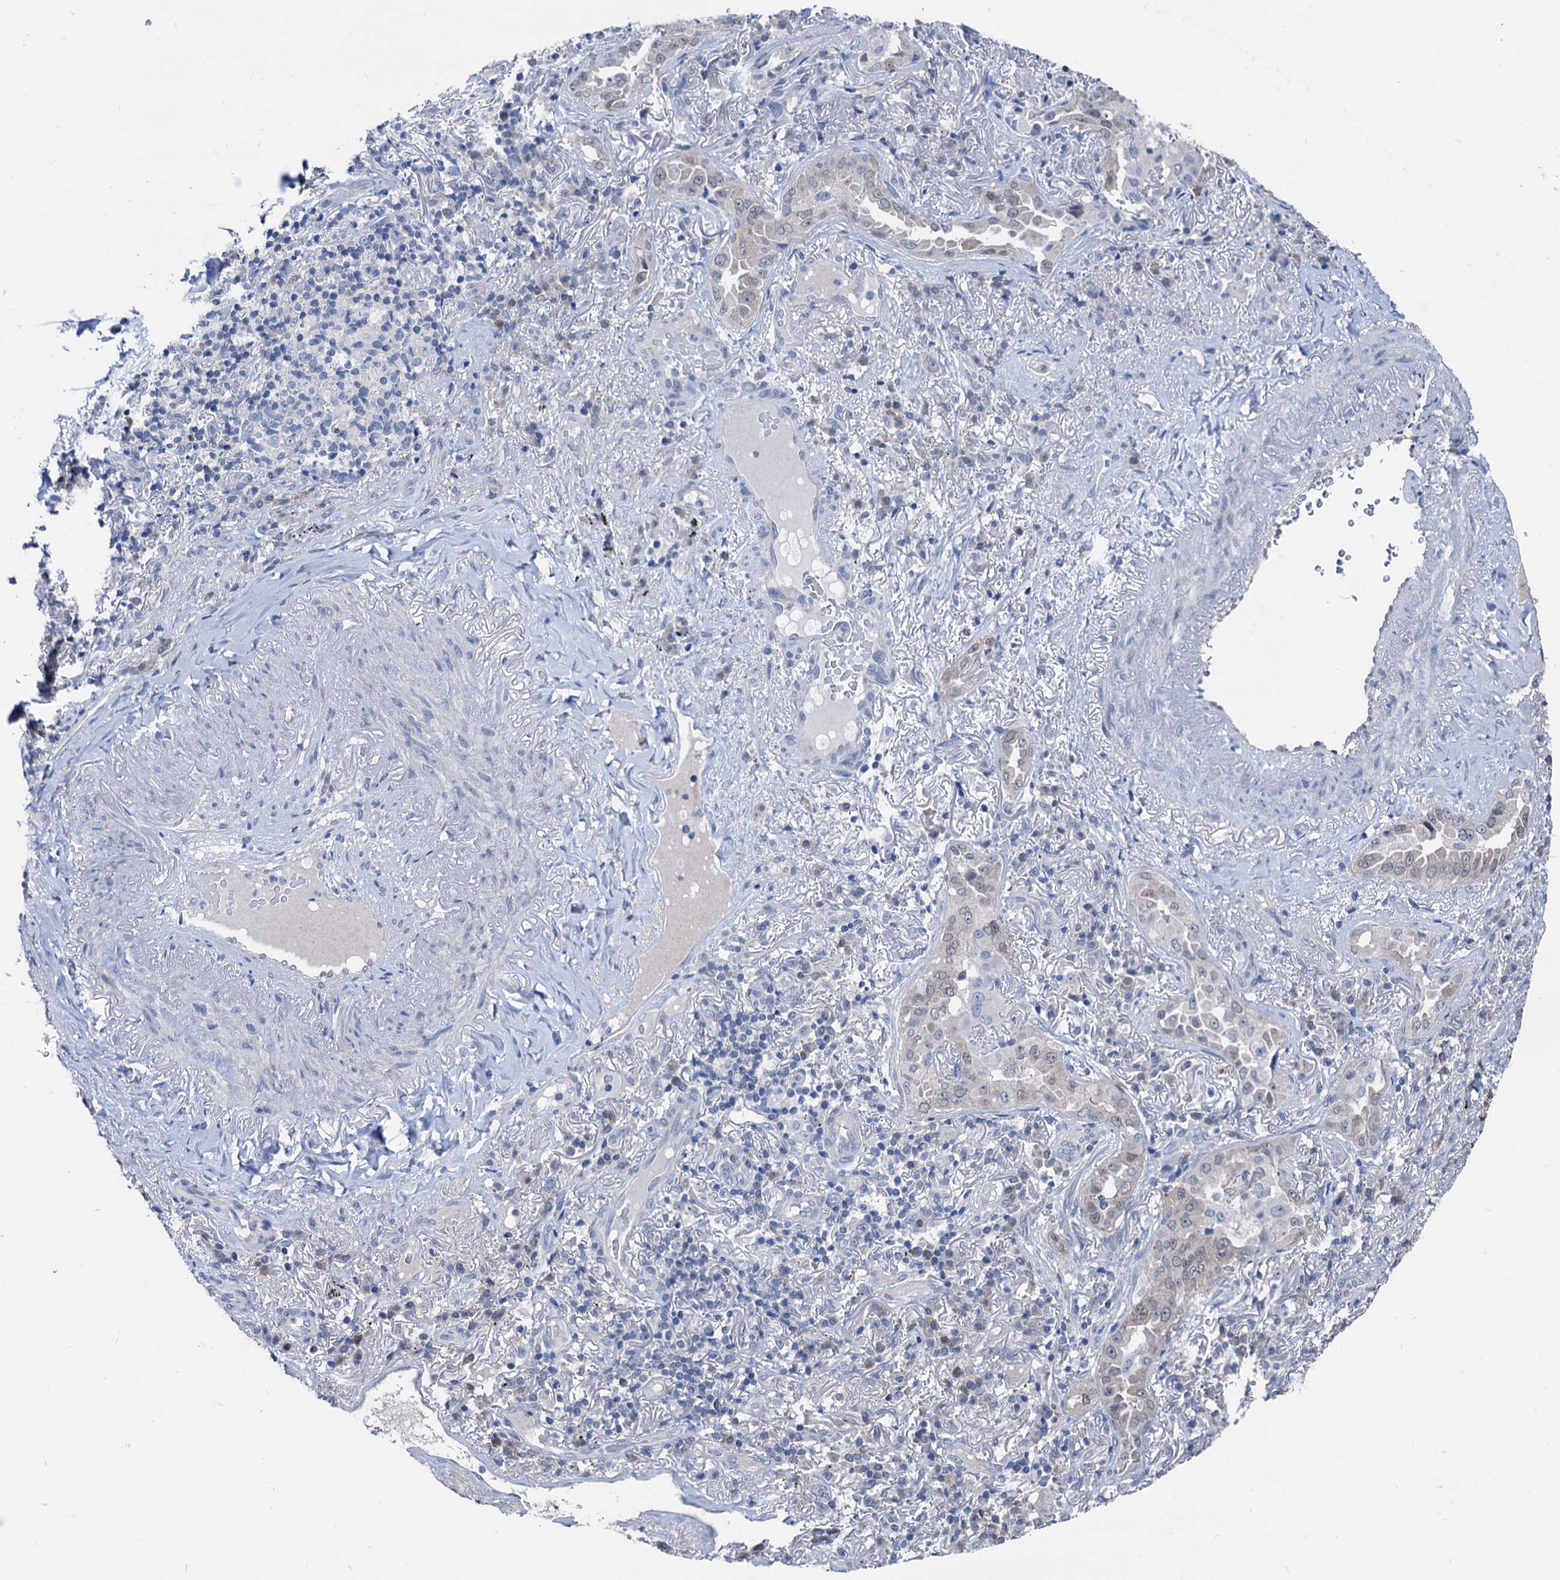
{"staining": {"intensity": "weak", "quantity": "25%-75%", "location": "cytoplasmic/membranous,nuclear"}, "tissue": "lung cancer", "cell_type": "Tumor cells", "image_type": "cancer", "snomed": [{"axis": "morphology", "description": "Adenocarcinoma, NOS"}, {"axis": "topography", "description": "Lung"}], "caption": "Approximately 25%-75% of tumor cells in lung adenocarcinoma exhibit weak cytoplasmic/membranous and nuclear protein expression as visualized by brown immunohistochemical staining.", "gene": "GLO1", "patient": {"sex": "female", "age": 69}}